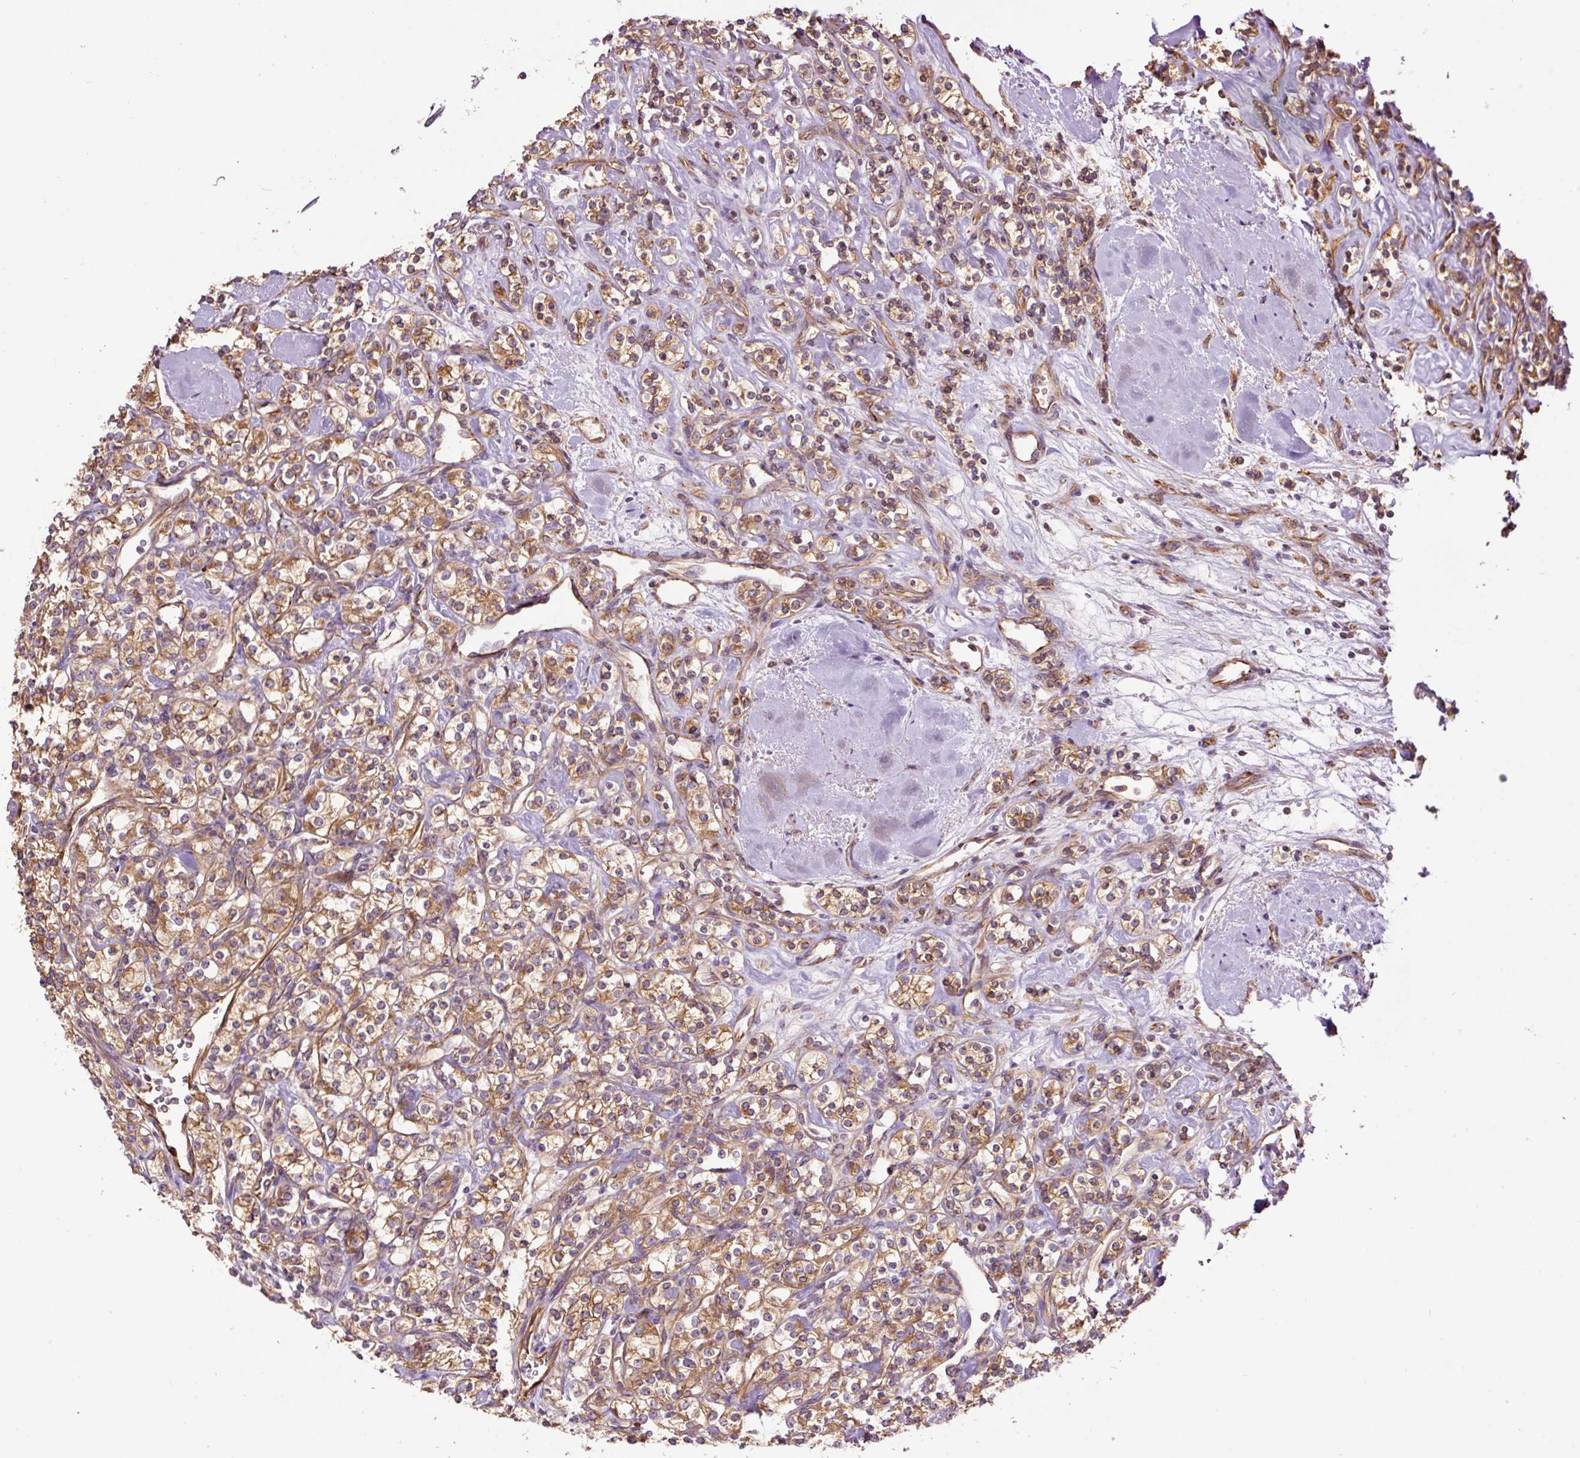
{"staining": {"intensity": "moderate", "quantity": ">75%", "location": "cytoplasmic/membranous"}, "tissue": "renal cancer", "cell_type": "Tumor cells", "image_type": "cancer", "snomed": [{"axis": "morphology", "description": "Adenocarcinoma, NOS"}, {"axis": "topography", "description": "Kidney"}], "caption": "Immunohistochemical staining of human renal cancer (adenocarcinoma) displays medium levels of moderate cytoplasmic/membranous protein staining in approximately >75% of tumor cells.", "gene": "PCK2", "patient": {"sex": "male", "age": 77}}